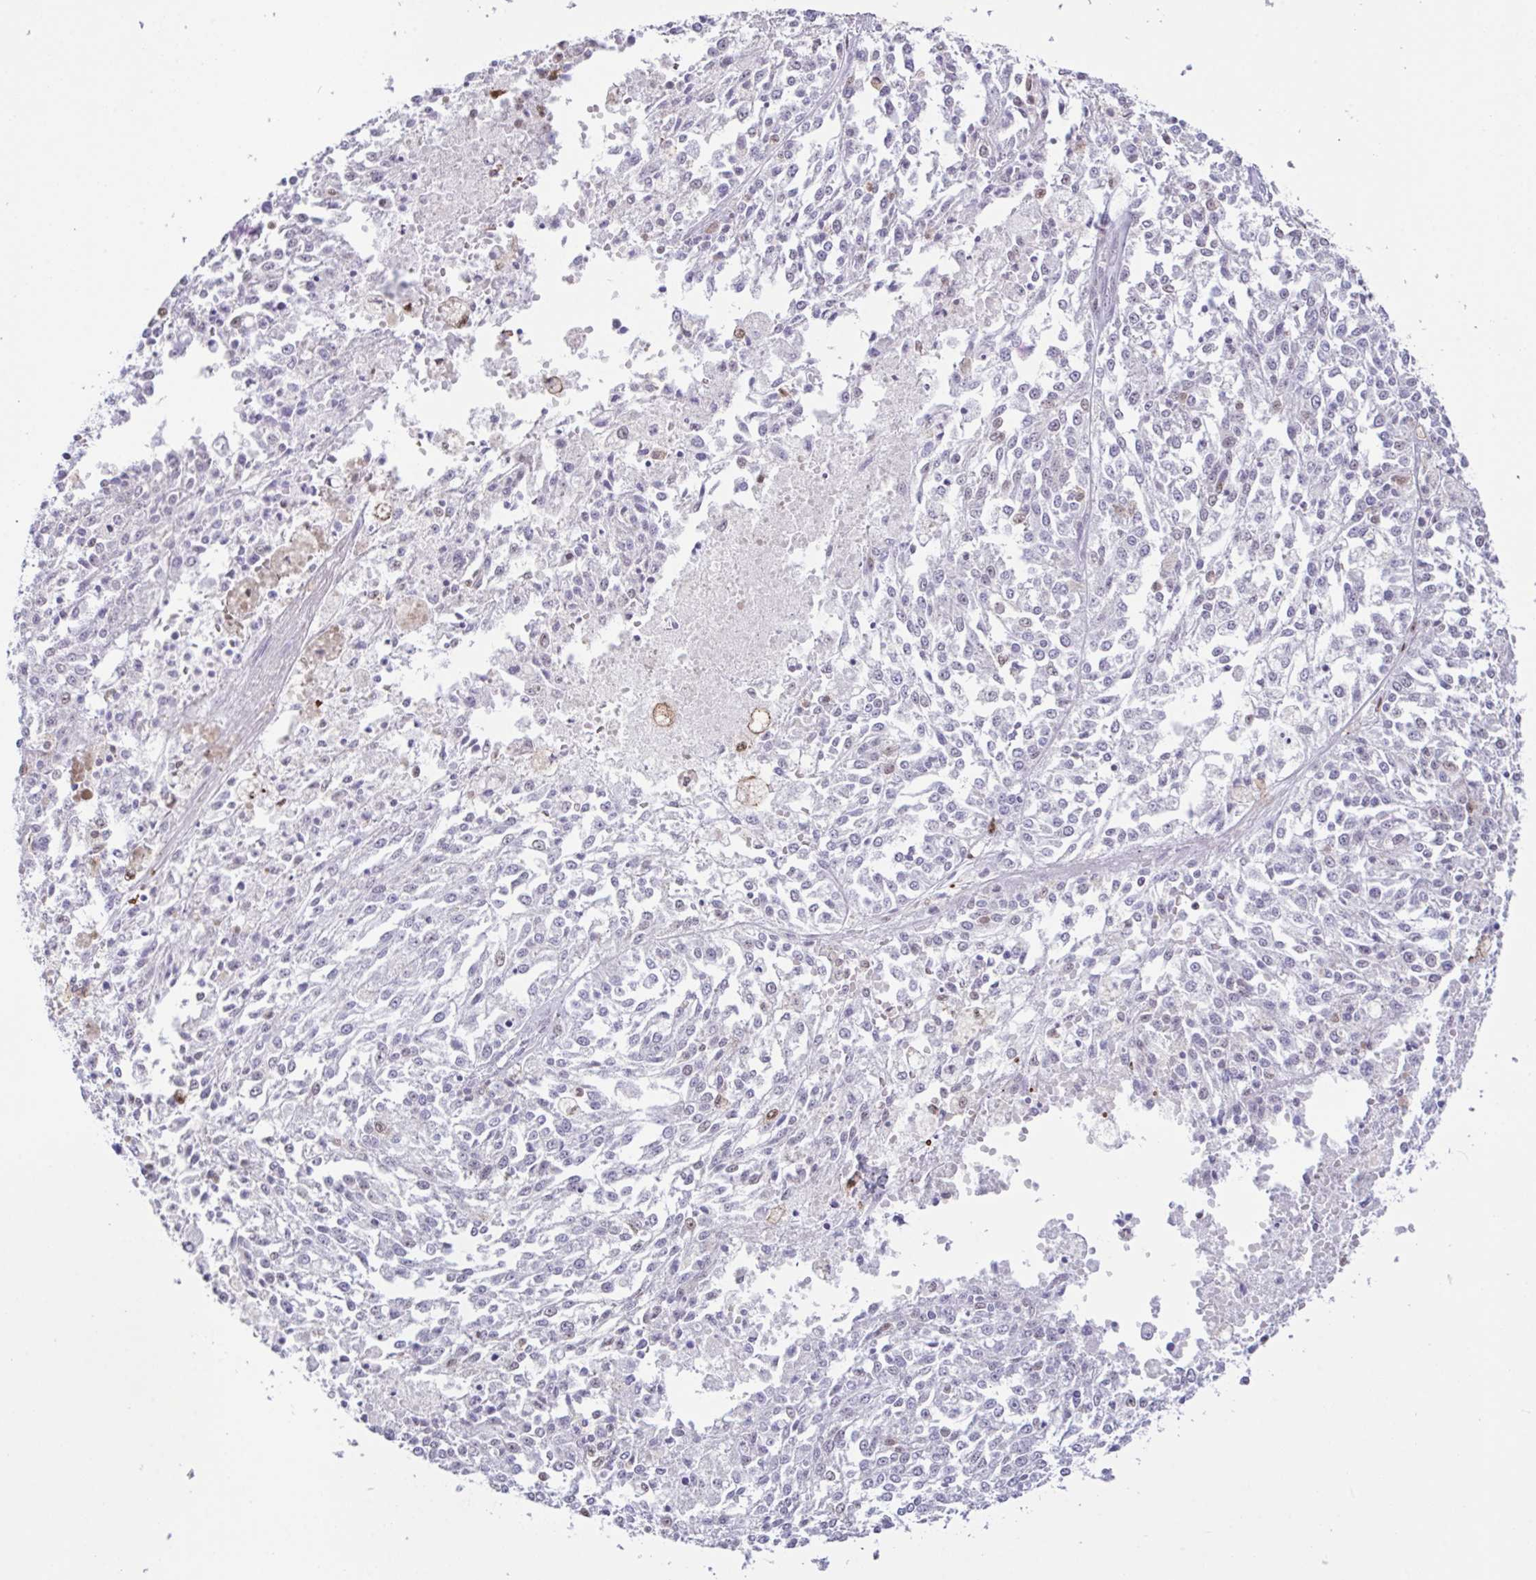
{"staining": {"intensity": "negative", "quantity": "none", "location": "none"}, "tissue": "melanoma", "cell_type": "Tumor cells", "image_type": "cancer", "snomed": [{"axis": "morphology", "description": "Malignant melanoma, NOS"}, {"axis": "topography", "description": "Skin"}], "caption": "Immunohistochemical staining of human melanoma displays no significant positivity in tumor cells.", "gene": "BTBD10", "patient": {"sex": "female", "age": 64}}